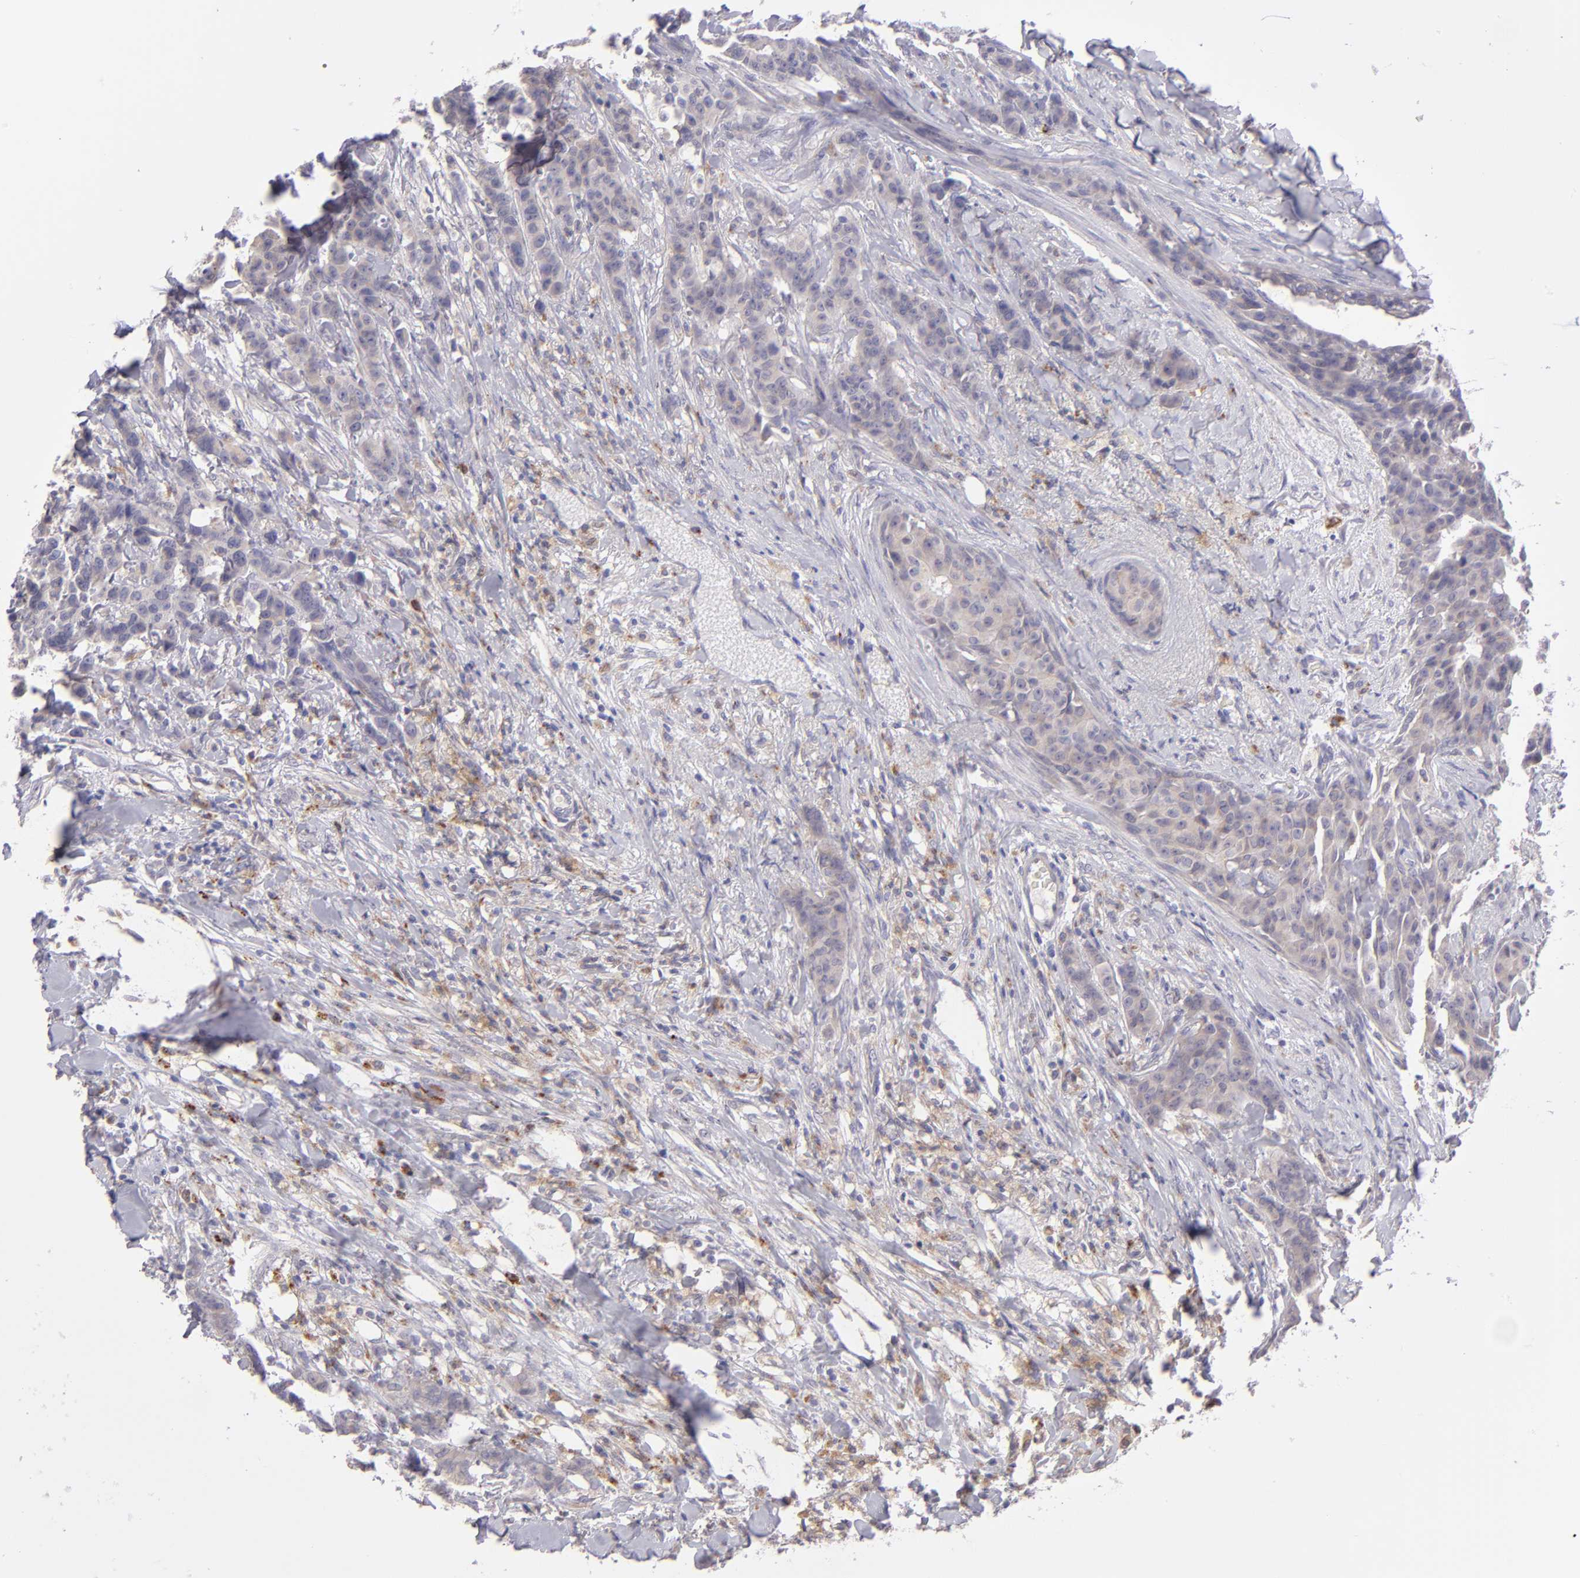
{"staining": {"intensity": "weak", "quantity": "25%-75%", "location": "cytoplasmic/membranous"}, "tissue": "breast cancer", "cell_type": "Tumor cells", "image_type": "cancer", "snomed": [{"axis": "morphology", "description": "Duct carcinoma"}, {"axis": "topography", "description": "Breast"}], "caption": "Protein expression analysis of human breast intraductal carcinoma reveals weak cytoplasmic/membranous positivity in about 25%-75% of tumor cells. (DAB (3,3'-diaminobenzidine) IHC, brown staining for protein, blue staining for nuclei).", "gene": "TRAF3", "patient": {"sex": "female", "age": 40}}